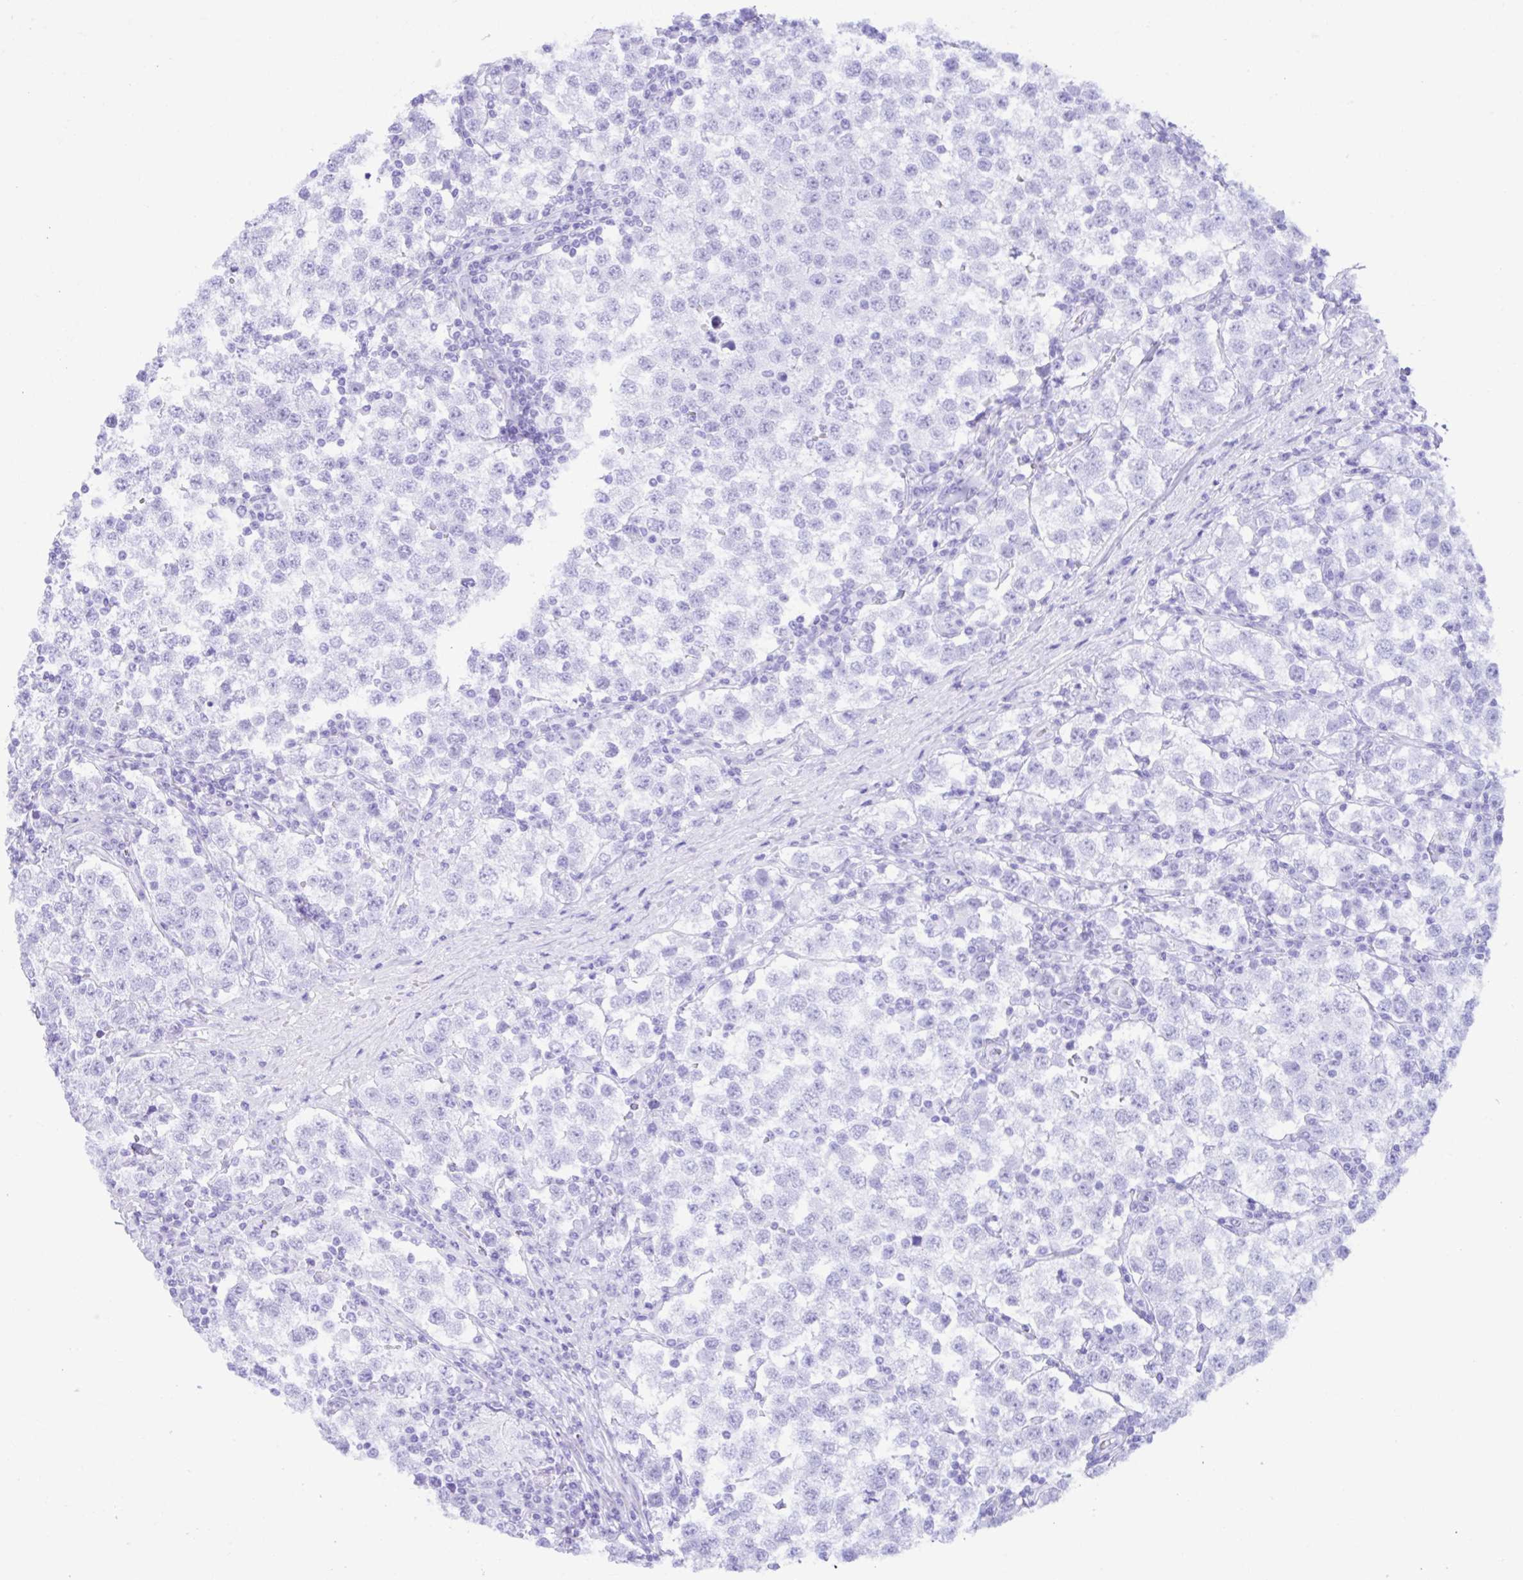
{"staining": {"intensity": "negative", "quantity": "none", "location": "none"}, "tissue": "testis cancer", "cell_type": "Tumor cells", "image_type": "cancer", "snomed": [{"axis": "morphology", "description": "Seminoma, NOS"}, {"axis": "topography", "description": "Testis"}], "caption": "A high-resolution histopathology image shows immunohistochemistry staining of testis cancer (seminoma), which exhibits no significant expression in tumor cells. The staining is performed using DAB (3,3'-diaminobenzidine) brown chromogen with nuclei counter-stained in using hematoxylin.", "gene": "NDUFS2", "patient": {"sex": "male", "age": 34}}